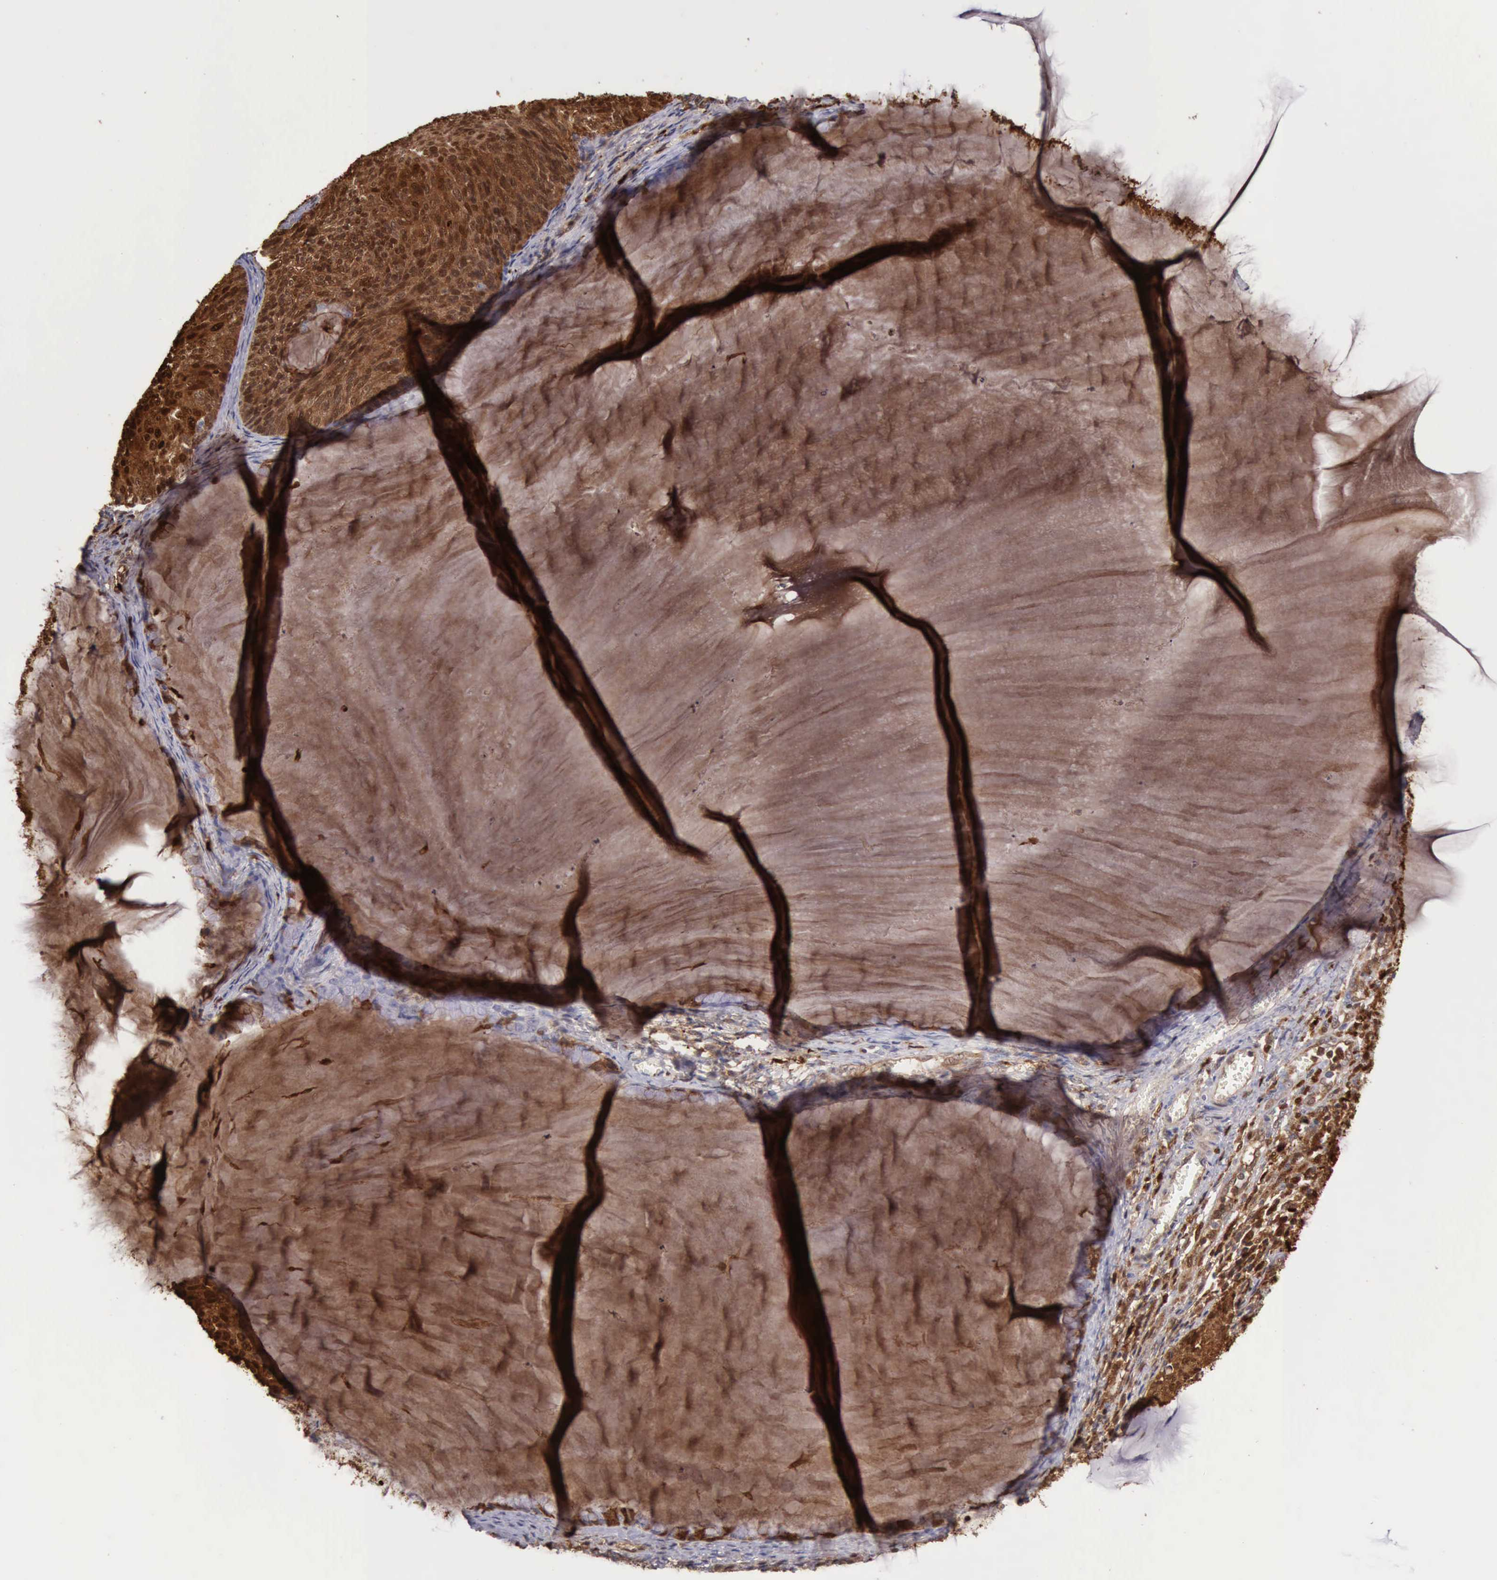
{"staining": {"intensity": "strong", "quantity": ">75%", "location": "cytoplasmic/membranous,nuclear"}, "tissue": "cervical cancer", "cell_type": "Tumor cells", "image_type": "cancer", "snomed": [{"axis": "morphology", "description": "Squamous cell carcinoma, NOS"}, {"axis": "topography", "description": "Cervix"}], "caption": "Protein expression analysis of human cervical cancer reveals strong cytoplasmic/membranous and nuclear expression in about >75% of tumor cells.", "gene": "CSTA", "patient": {"sex": "female", "age": 36}}